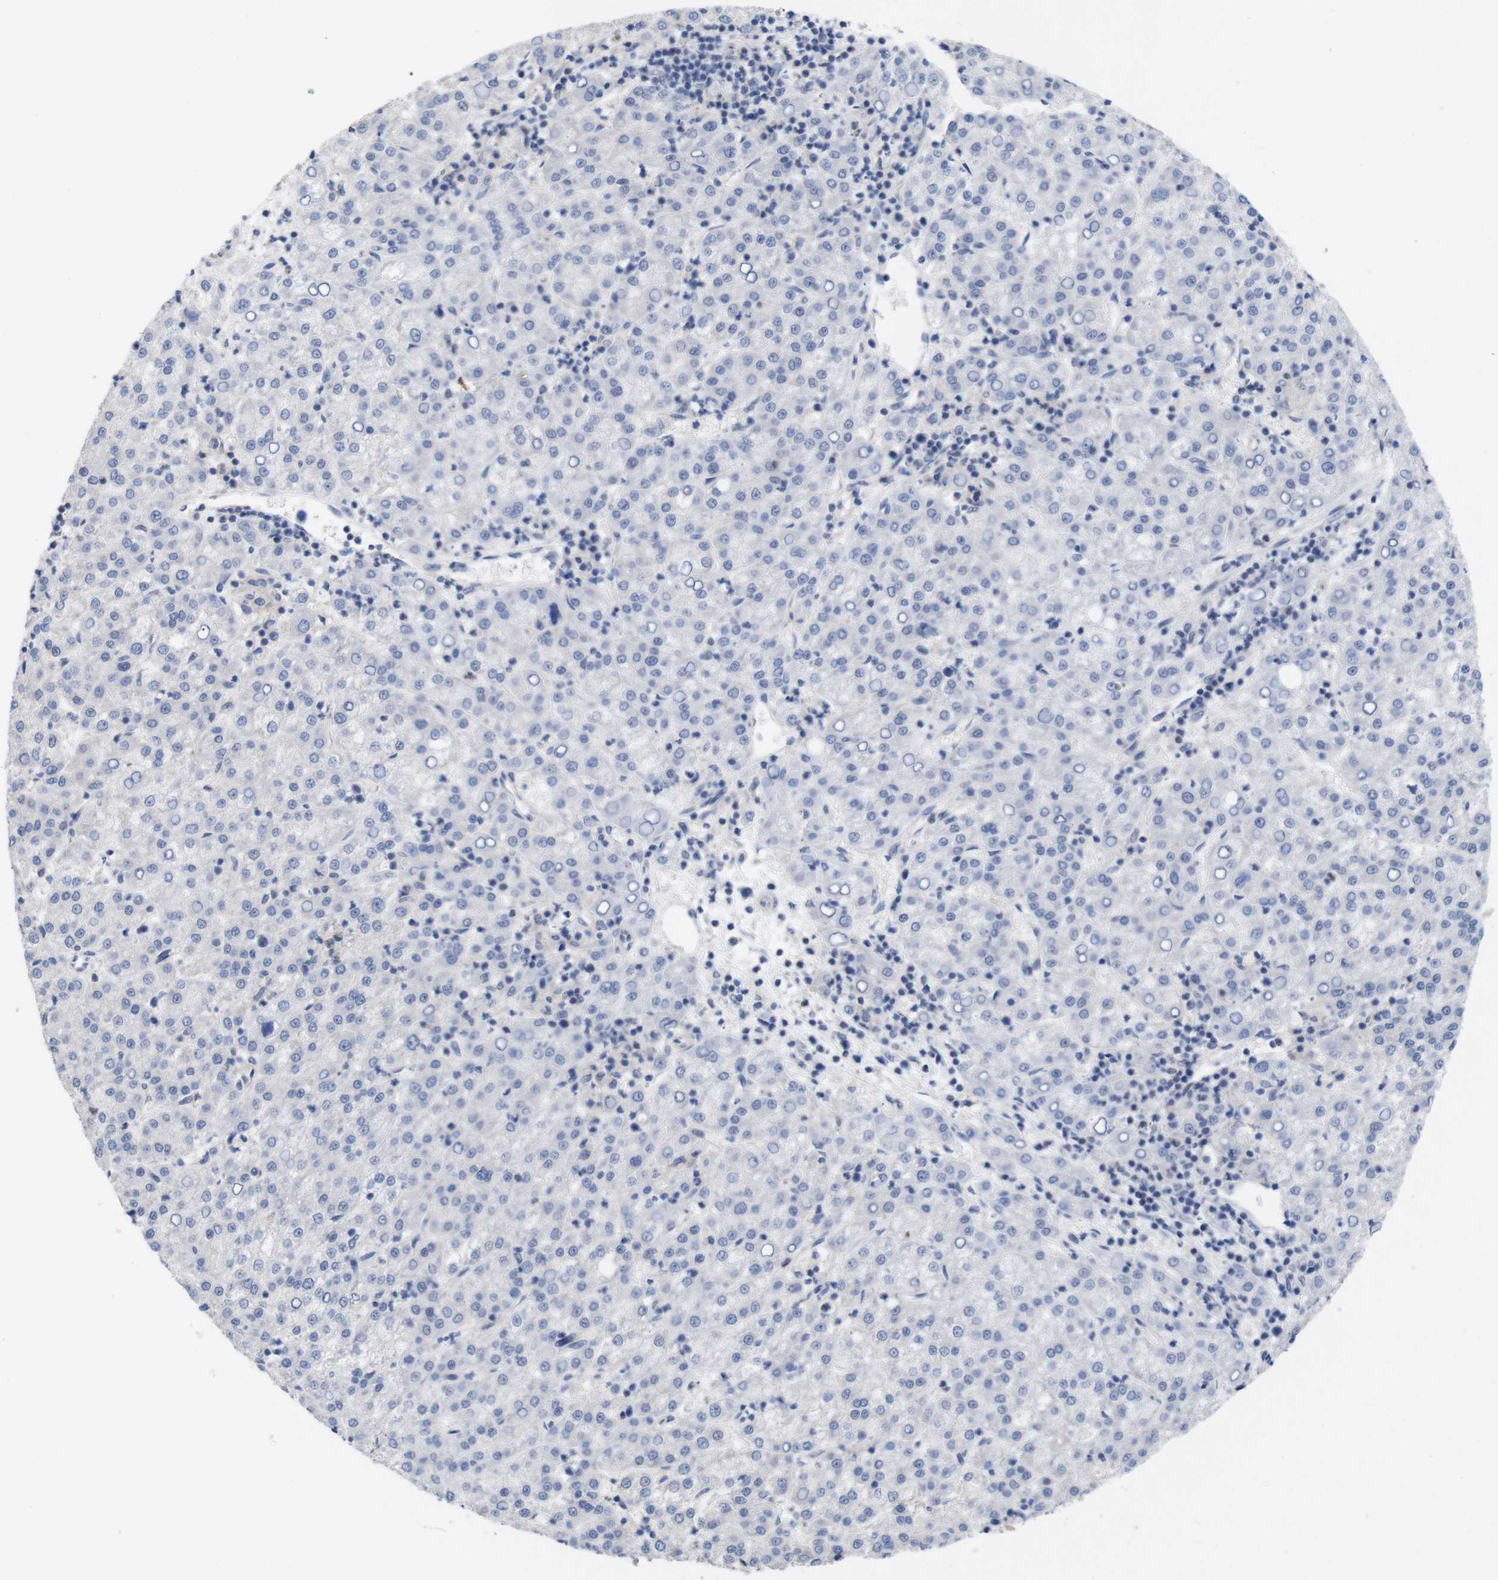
{"staining": {"intensity": "negative", "quantity": "none", "location": "none"}, "tissue": "liver cancer", "cell_type": "Tumor cells", "image_type": "cancer", "snomed": [{"axis": "morphology", "description": "Carcinoma, Hepatocellular, NOS"}, {"axis": "topography", "description": "Liver"}], "caption": "There is no significant positivity in tumor cells of liver cancer (hepatocellular carcinoma).", "gene": "USH1C", "patient": {"sex": "female", "age": 58}}